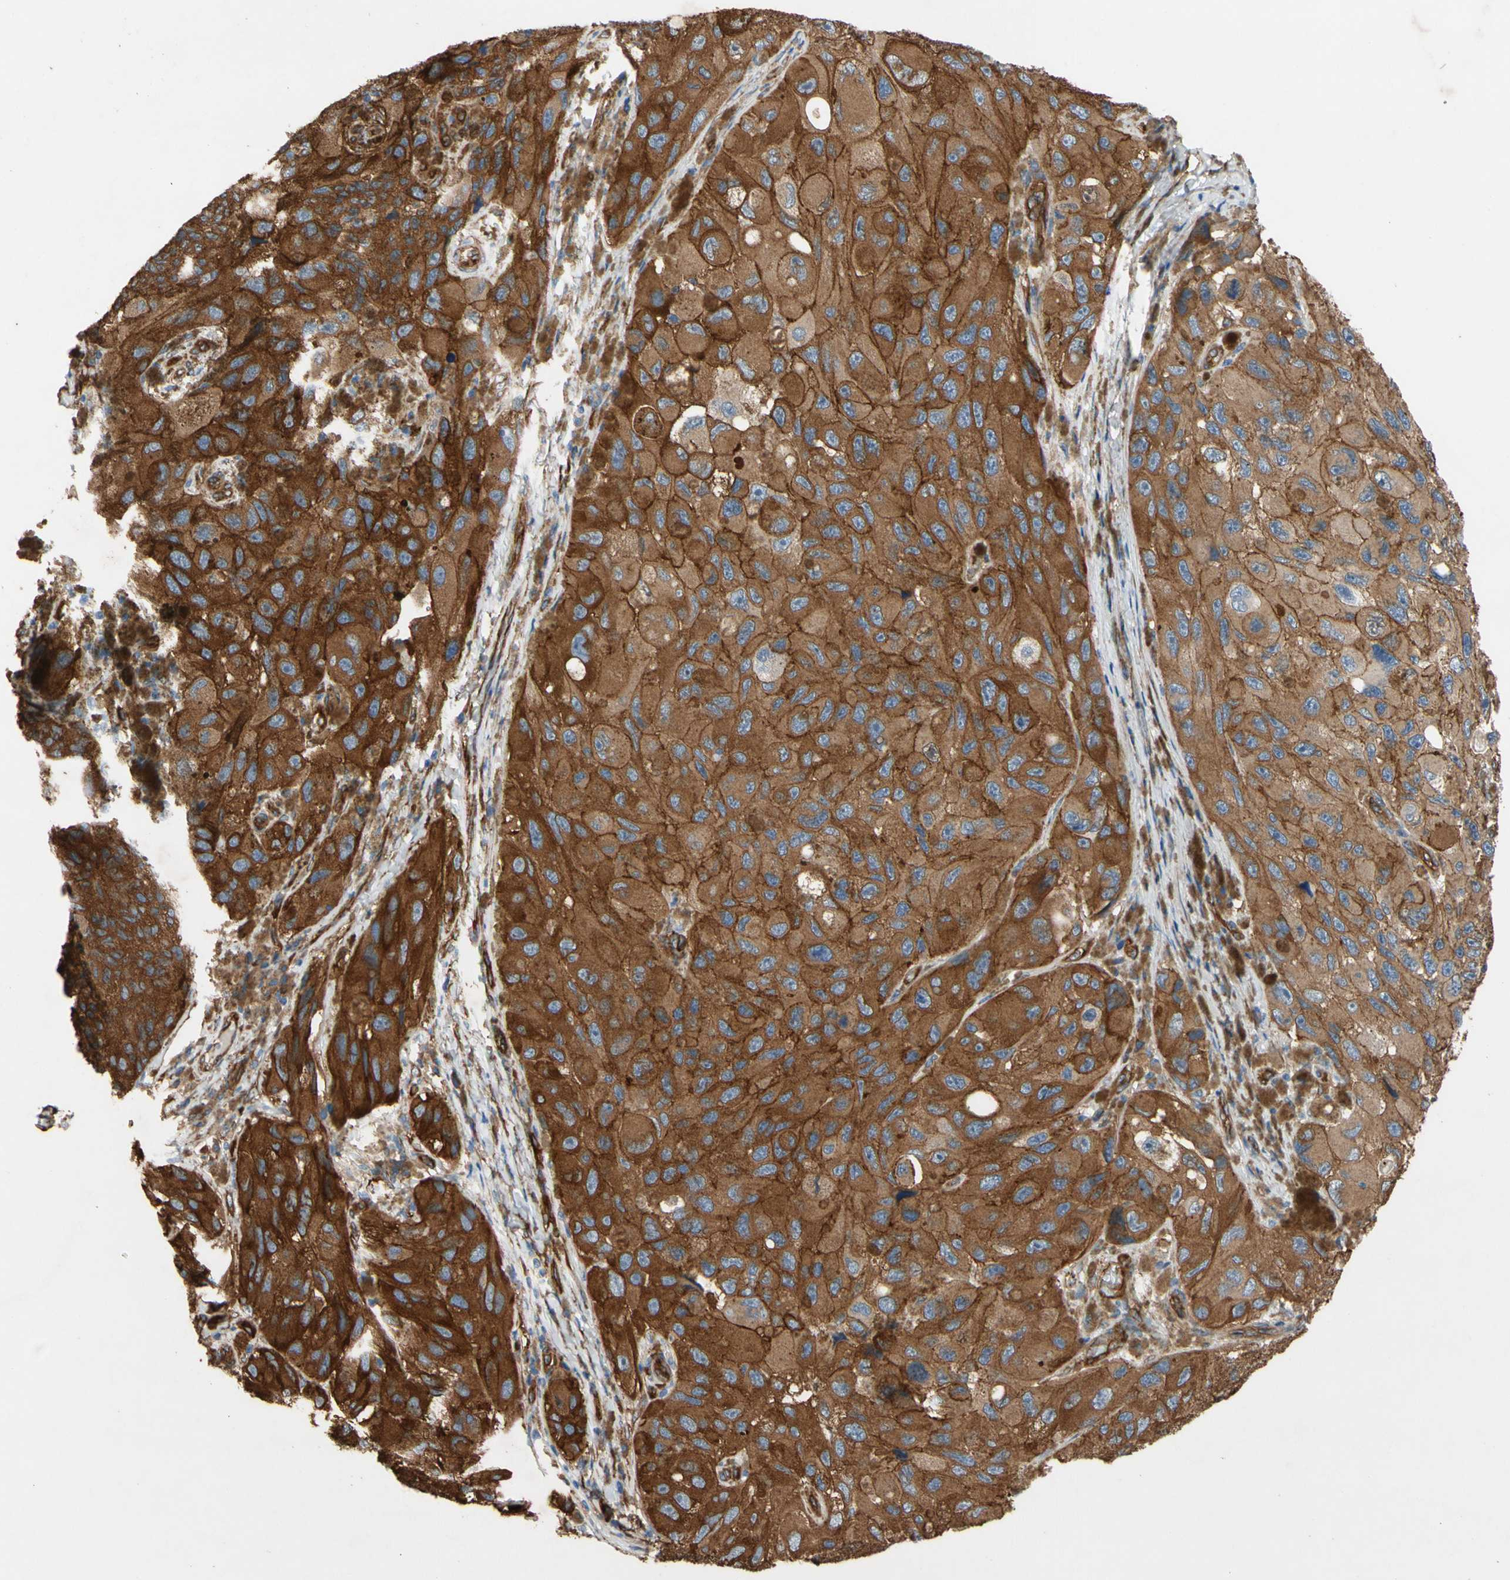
{"staining": {"intensity": "strong", "quantity": ">75%", "location": "cytoplasmic/membranous"}, "tissue": "melanoma", "cell_type": "Tumor cells", "image_type": "cancer", "snomed": [{"axis": "morphology", "description": "Malignant melanoma, NOS"}, {"axis": "topography", "description": "Skin"}], "caption": "Melanoma stained for a protein (brown) shows strong cytoplasmic/membranous positive positivity in approximately >75% of tumor cells.", "gene": "CTTNBP2", "patient": {"sex": "female", "age": 73}}